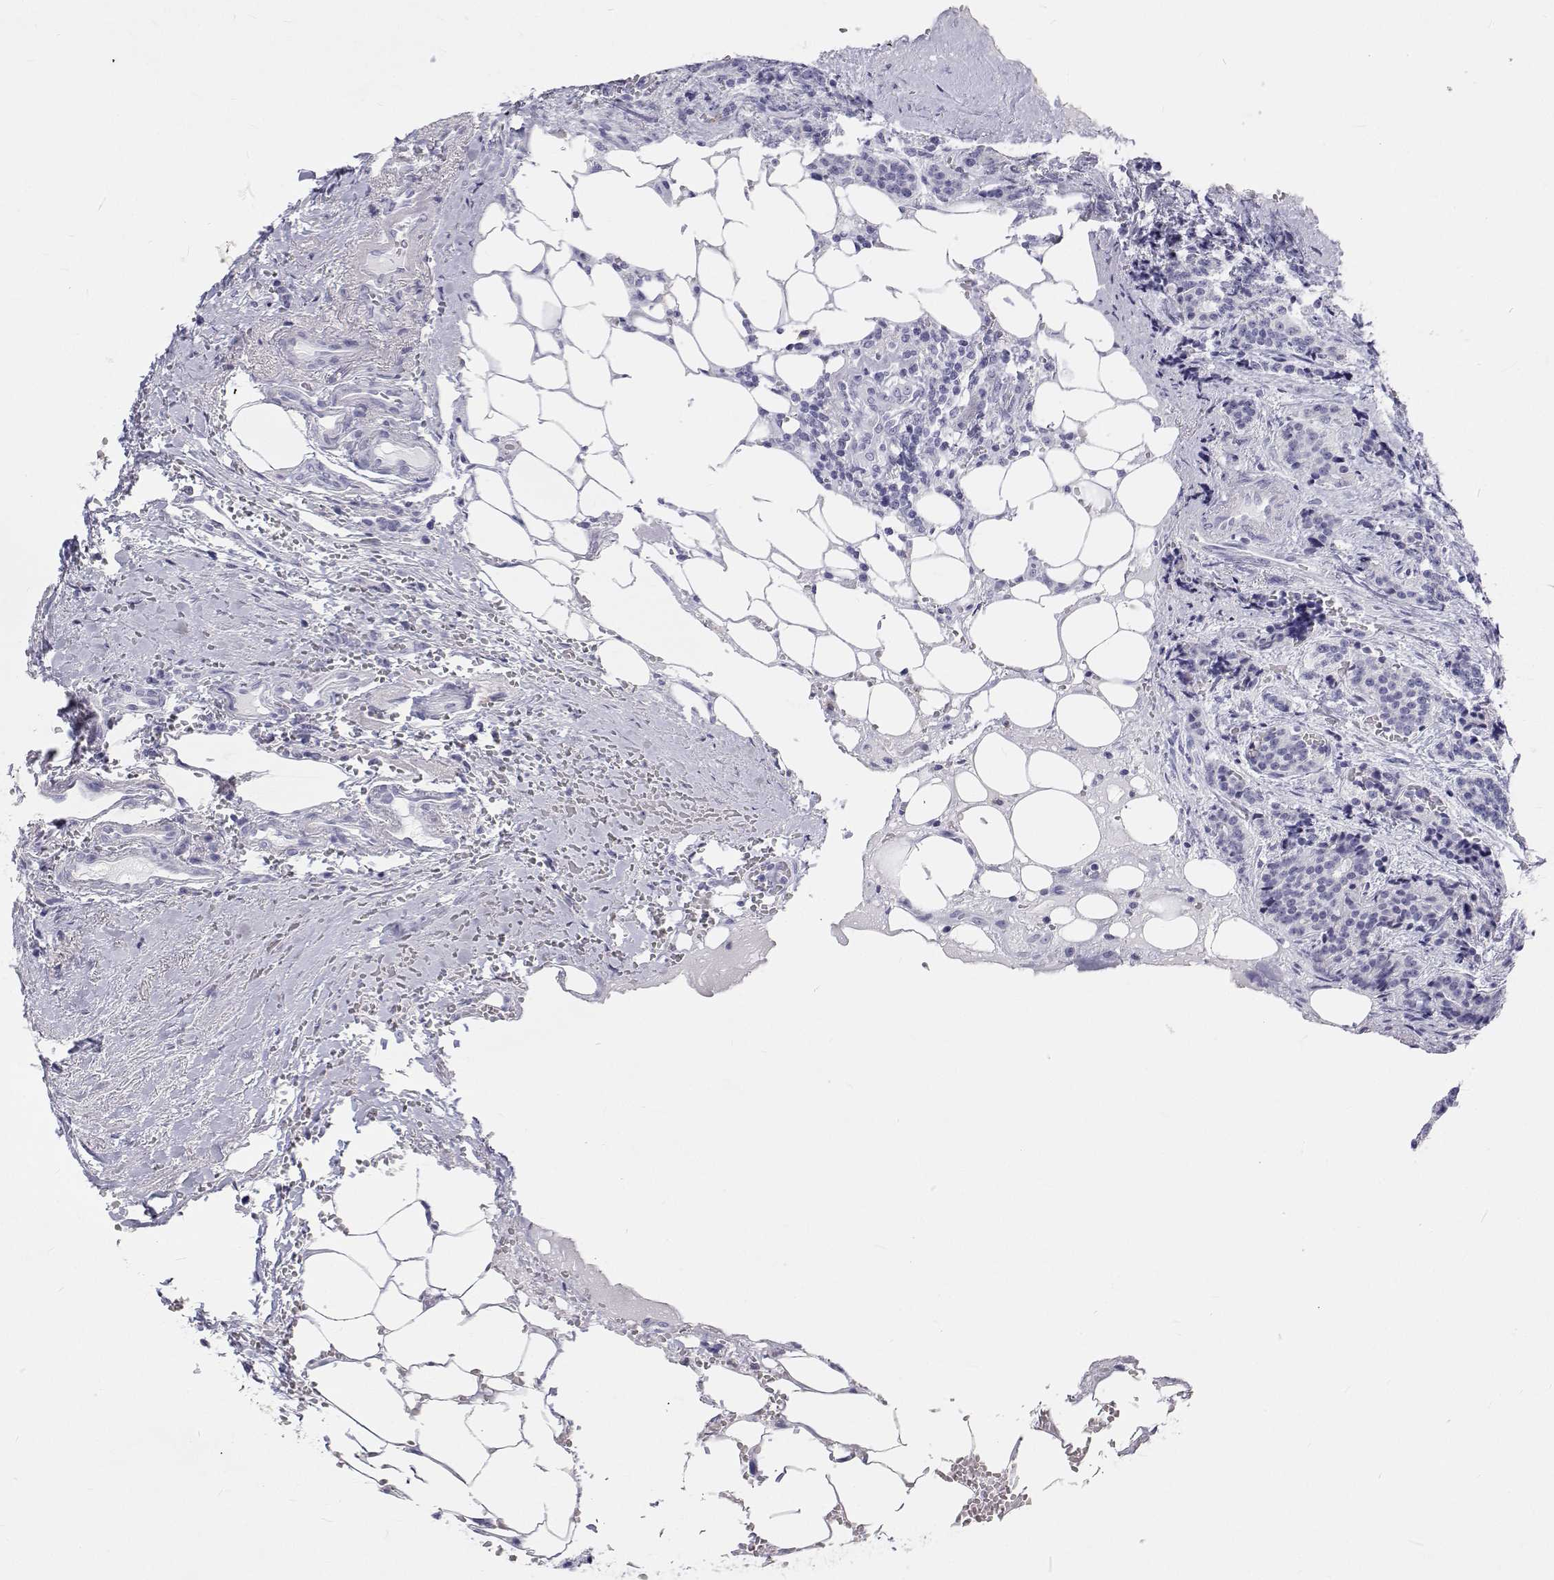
{"staining": {"intensity": "negative", "quantity": "none", "location": "none"}, "tissue": "carcinoid", "cell_type": "Tumor cells", "image_type": "cancer", "snomed": [{"axis": "morphology", "description": "Carcinoid, malignant, NOS"}, {"axis": "topography", "description": "Small intestine"}], "caption": "Tumor cells are negative for protein expression in human carcinoid (malignant).", "gene": "SFTPB", "patient": {"sex": "female", "age": 73}}